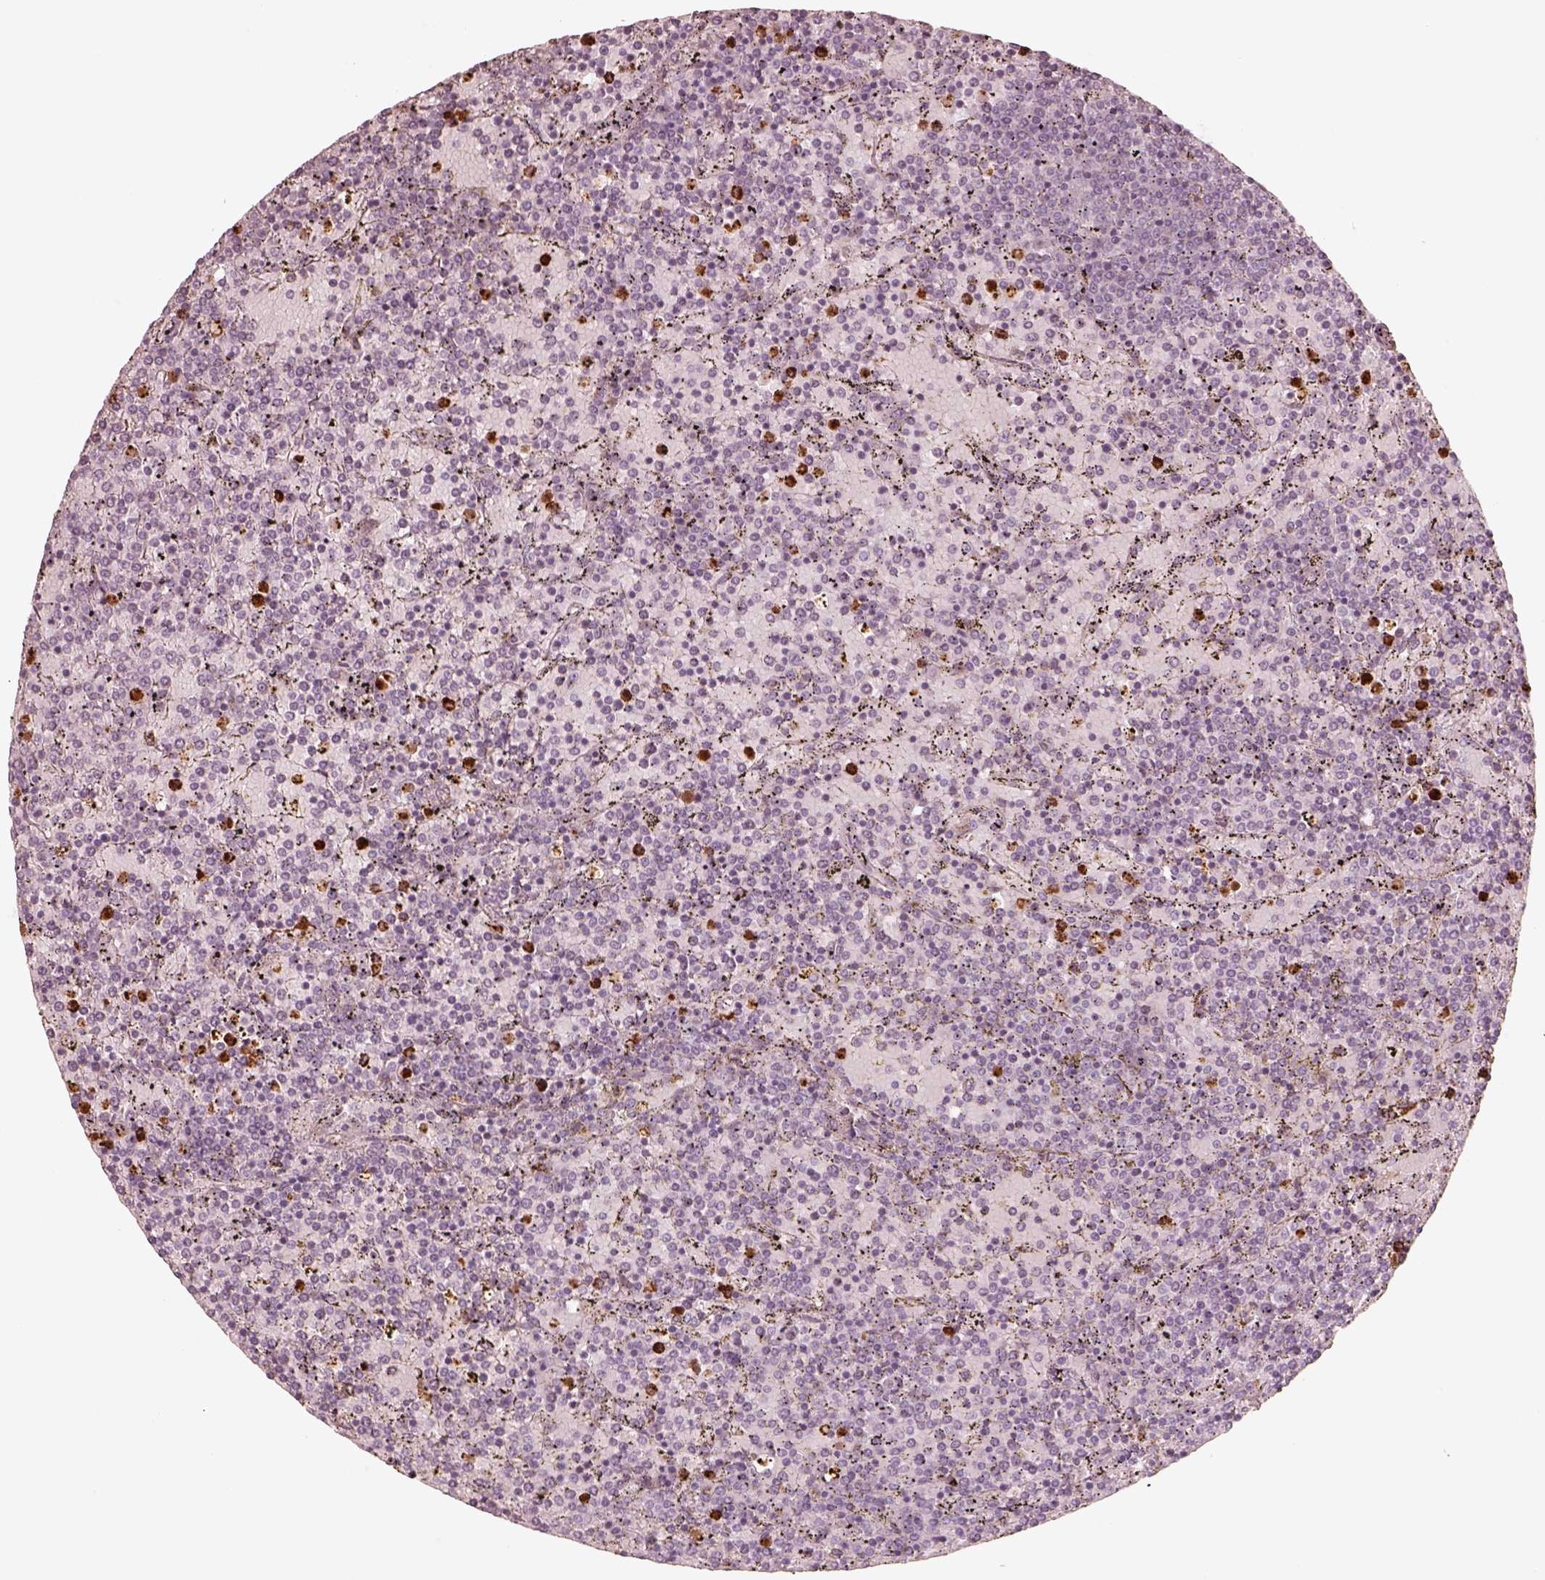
{"staining": {"intensity": "negative", "quantity": "none", "location": "none"}, "tissue": "lymphoma", "cell_type": "Tumor cells", "image_type": "cancer", "snomed": [{"axis": "morphology", "description": "Malignant lymphoma, non-Hodgkin's type, Low grade"}, {"axis": "topography", "description": "Spleen"}], "caption": "Tumor cells show no significant staining in malignant lymphoma, non-Hodgkin's type (low-grade).", "gene": "ABCA7", "patient": {"sex": "female", "age": 77}}